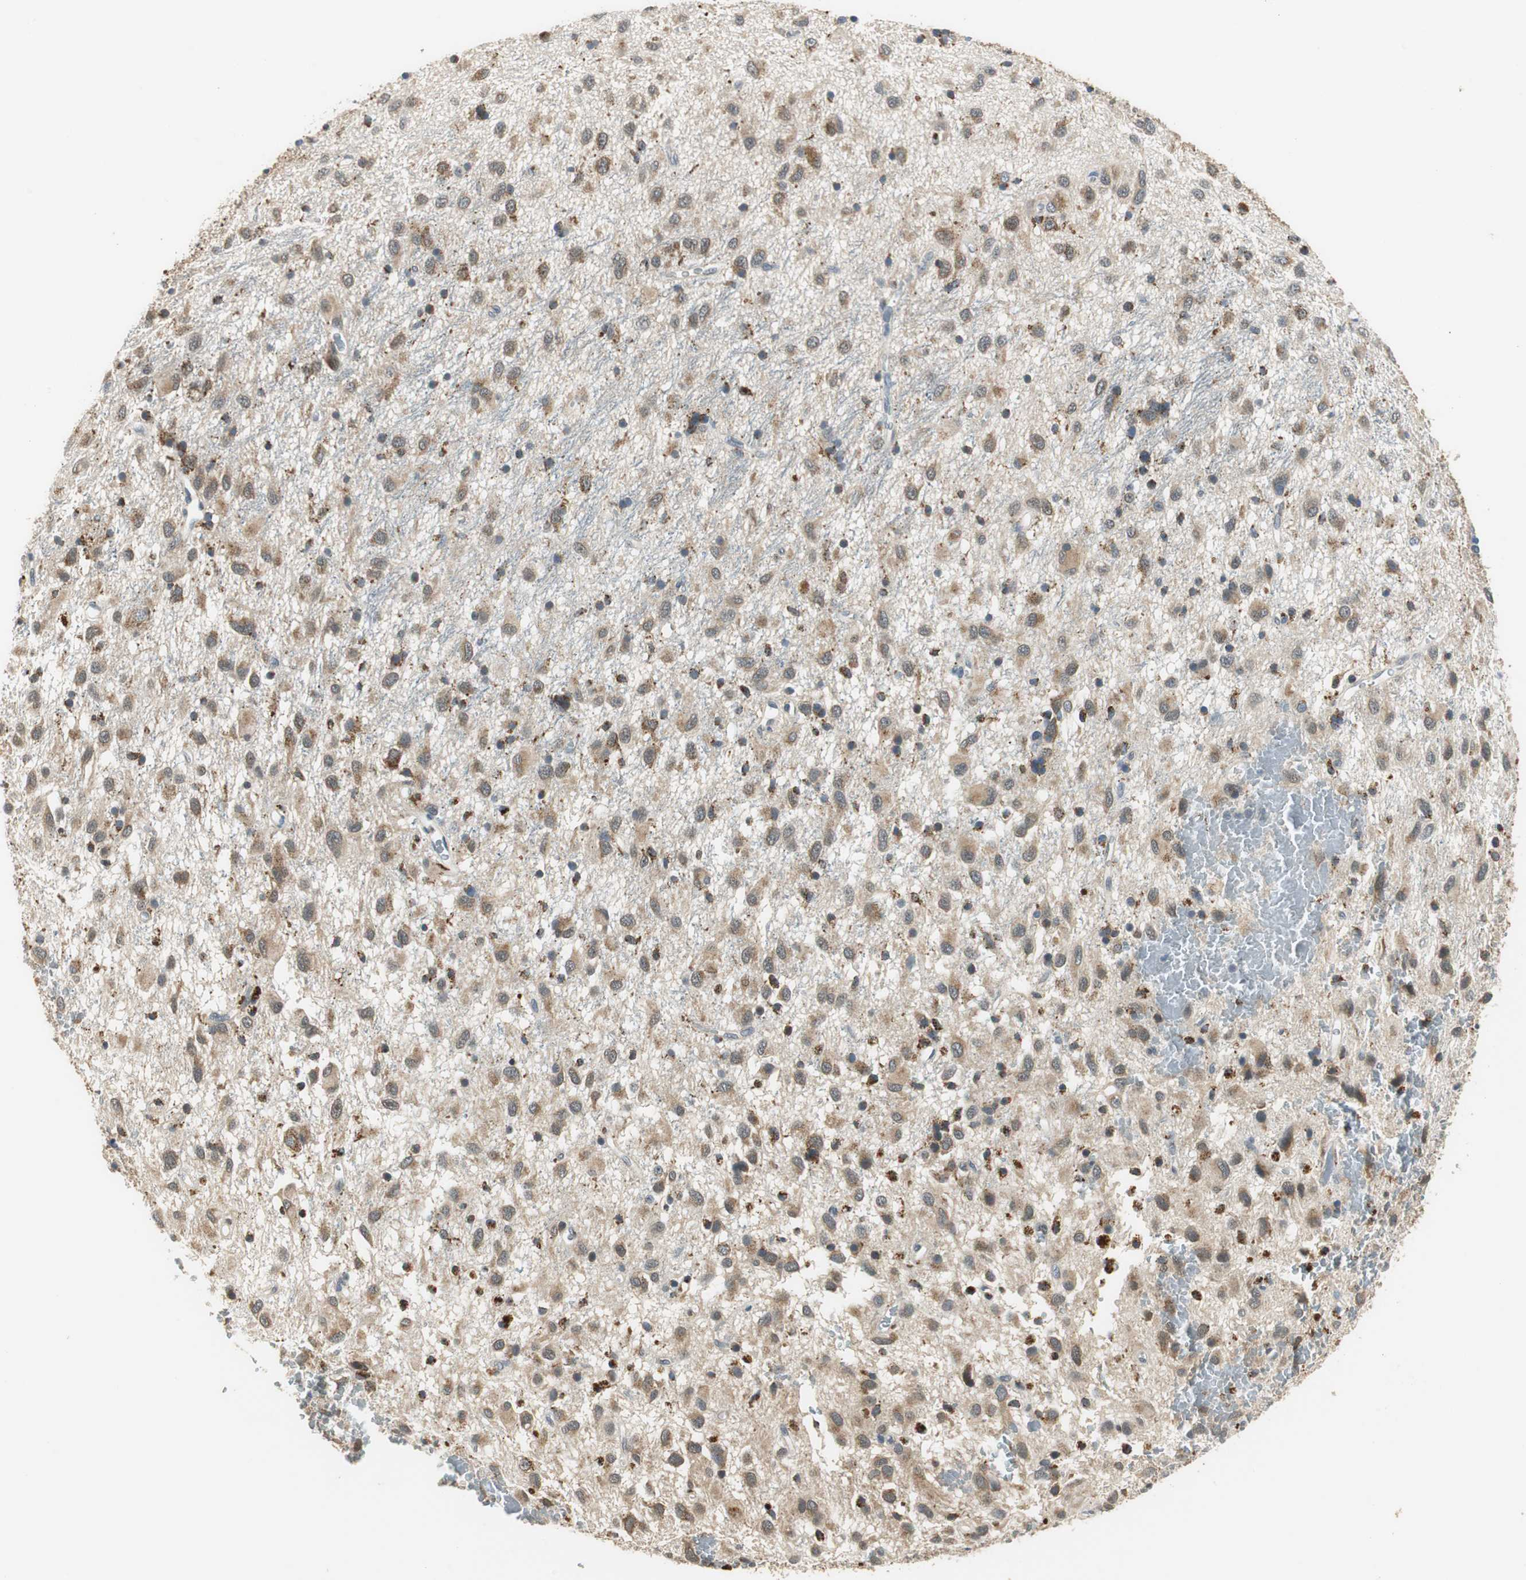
{"staining": {"intensity": "moderate", "quantity": "25%-75%", "location": "cytoplasmic/membranous"}, "tissue": "glioma", "cell_type": "Tumor cells", "image_type": "cancer", "snomed": [{"axis": "morphology", "description": "Glioma, malignant, Low grade"}, {"axis": "topography", "description": "Brain"}], "caption": "Malignant glioma (low-grade) stained with a brown dye shows moderate cytoplasmic/membranous positive staining in about 25%-75% of tumor cells.", "gene": "NIT1", "patient": {"sex": "male", "age": 77}}